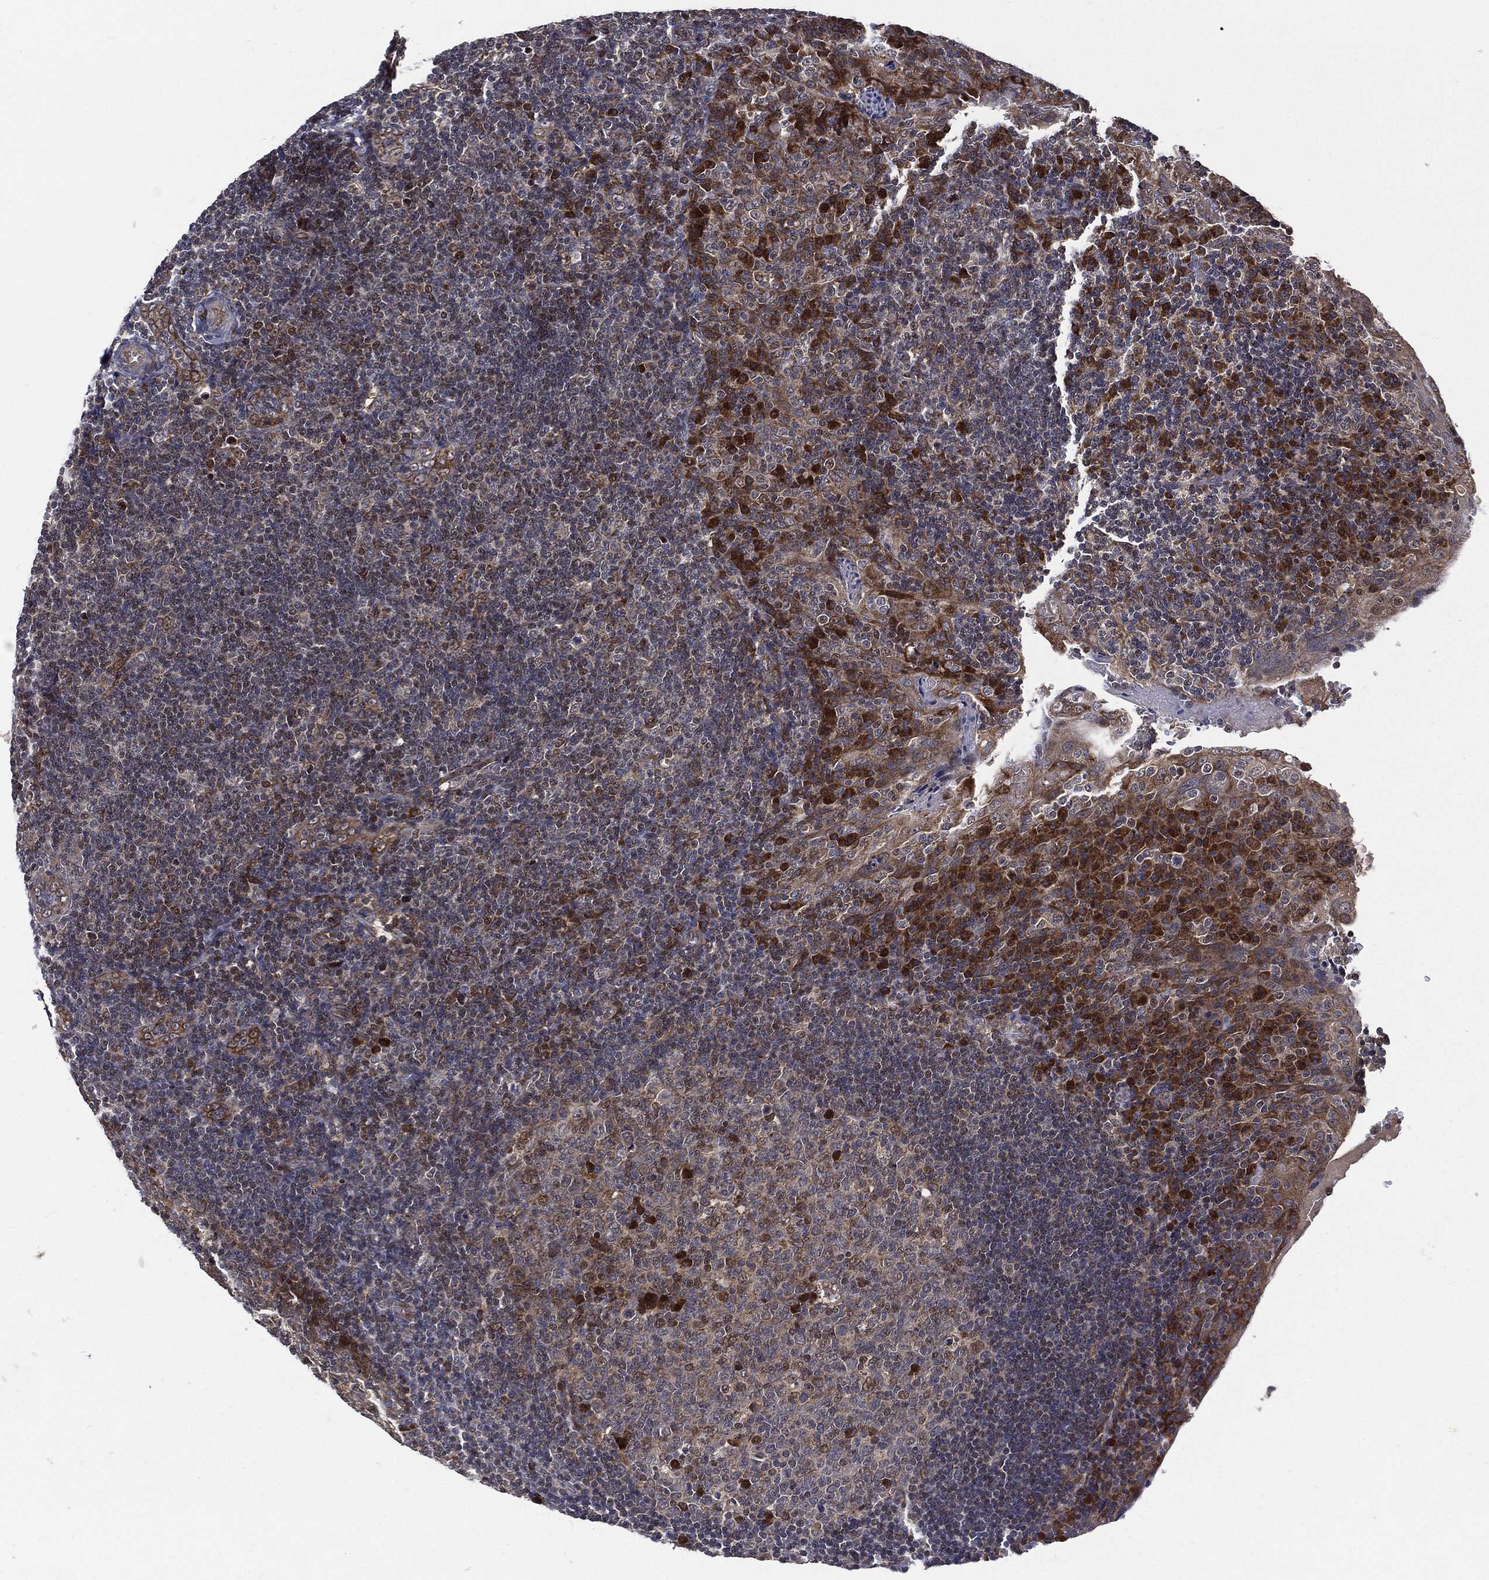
{"staining": {"intensity": "strong", "quantity": "<25%", "location": "cytoplasmic/membranous,nuclear"}, "tissue": "tonsil", "cell_type": "Germinal center cells", "image_type": "normal", "snomed": [{"axis": "morphology", "description": "Normal tissue, NOS"}, {"axis": "topography", "description": "Tonsil"}], "caption": "The immunohistochemical stain highlights strong cytoplasmic/membranous,nuclear expression in germinal center cells of benign tonsil.", "gene": "RAB11FIP4", "patient": {"sex": "male", "age": 17}}